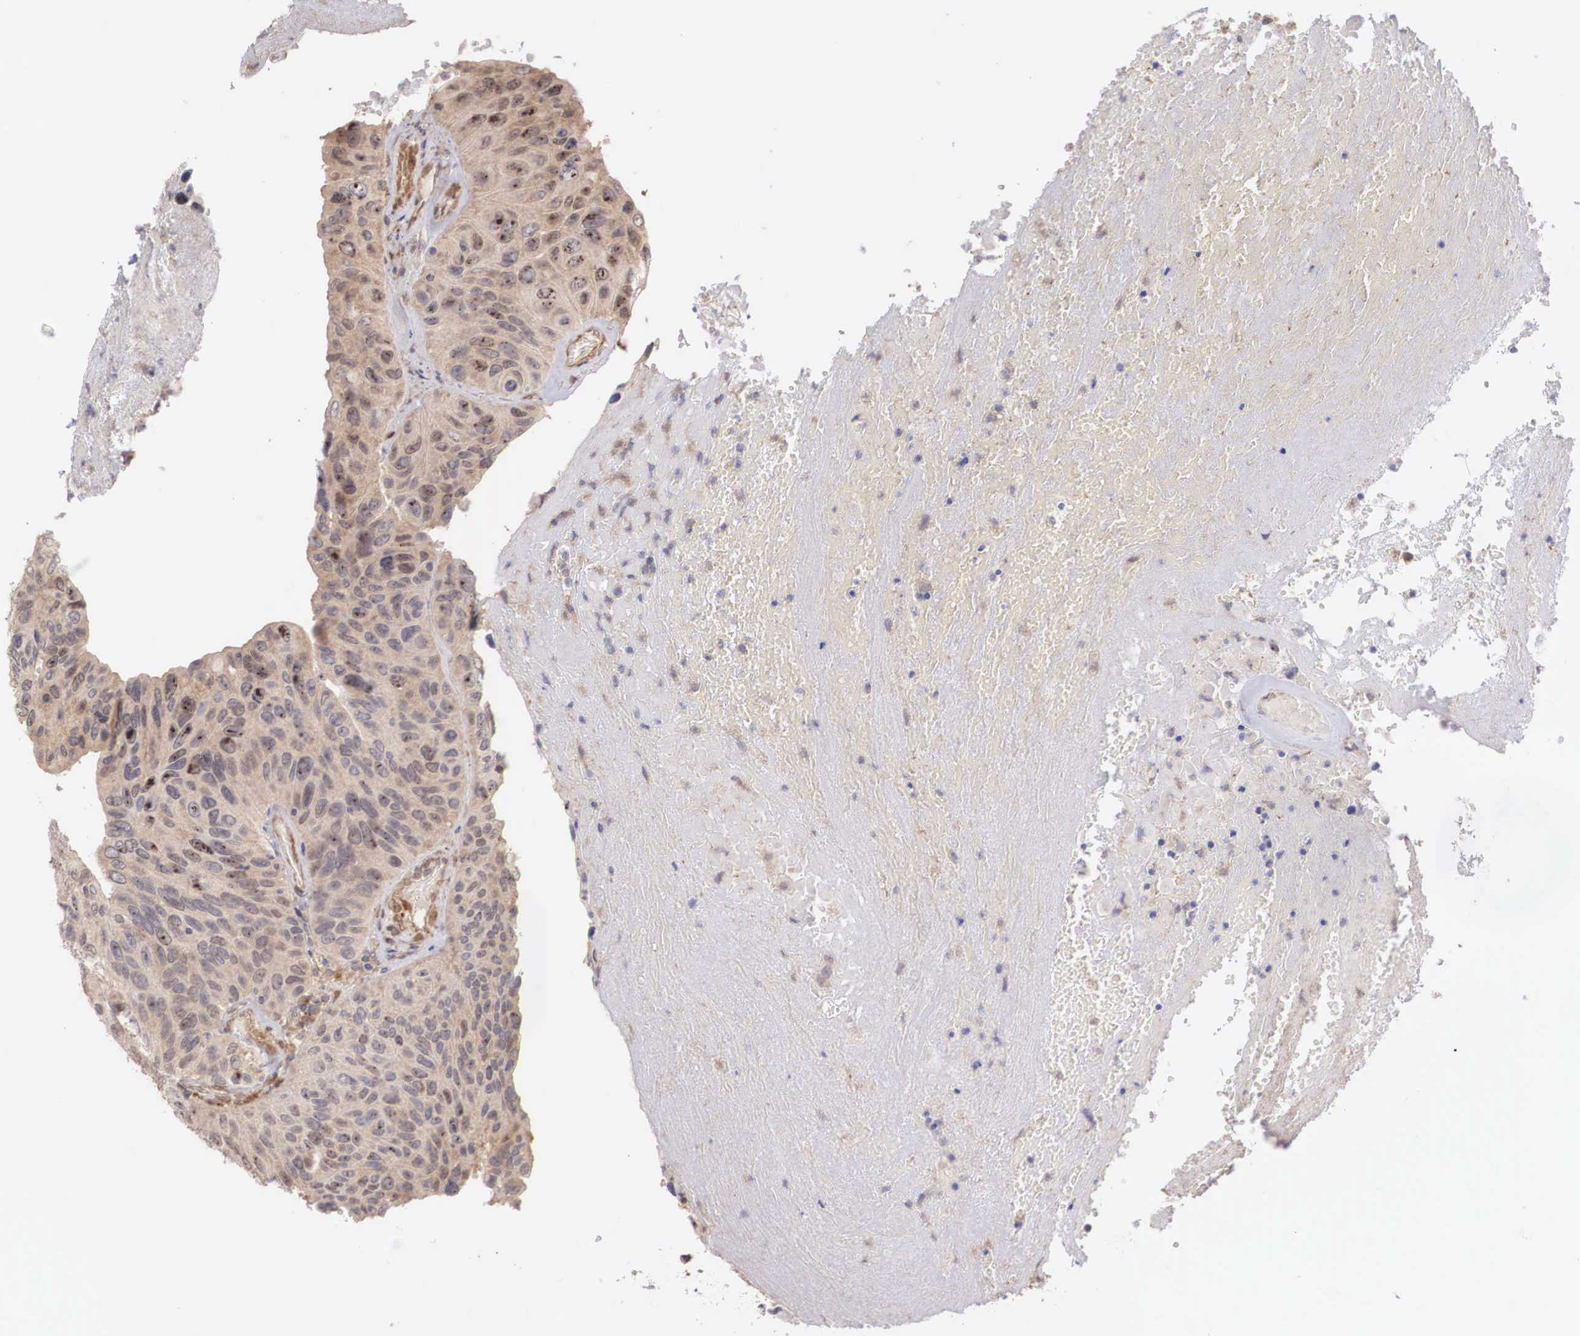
{"staining": {"intensity": "weak", "quantity": ">75%", "location": "cytoplasmic/membranous"}, "tissue": "urothelial cancer", "cell_type": "Tumor cells", "image_type": "cancer", "snomed": [{"axis": "morphology", "description": "Urothelial carcinoma, High grade"}, {"axis": "topography", "description": "Urinary bladder"}], "caption": "Human urothelial cancer stained for a protein (brown) shows weak cytoplasmic/membranous positive positivity in about >75% of tumor cells.", "gene": "DNAJB7", "patient": {"sex": "male", "age": 66}}